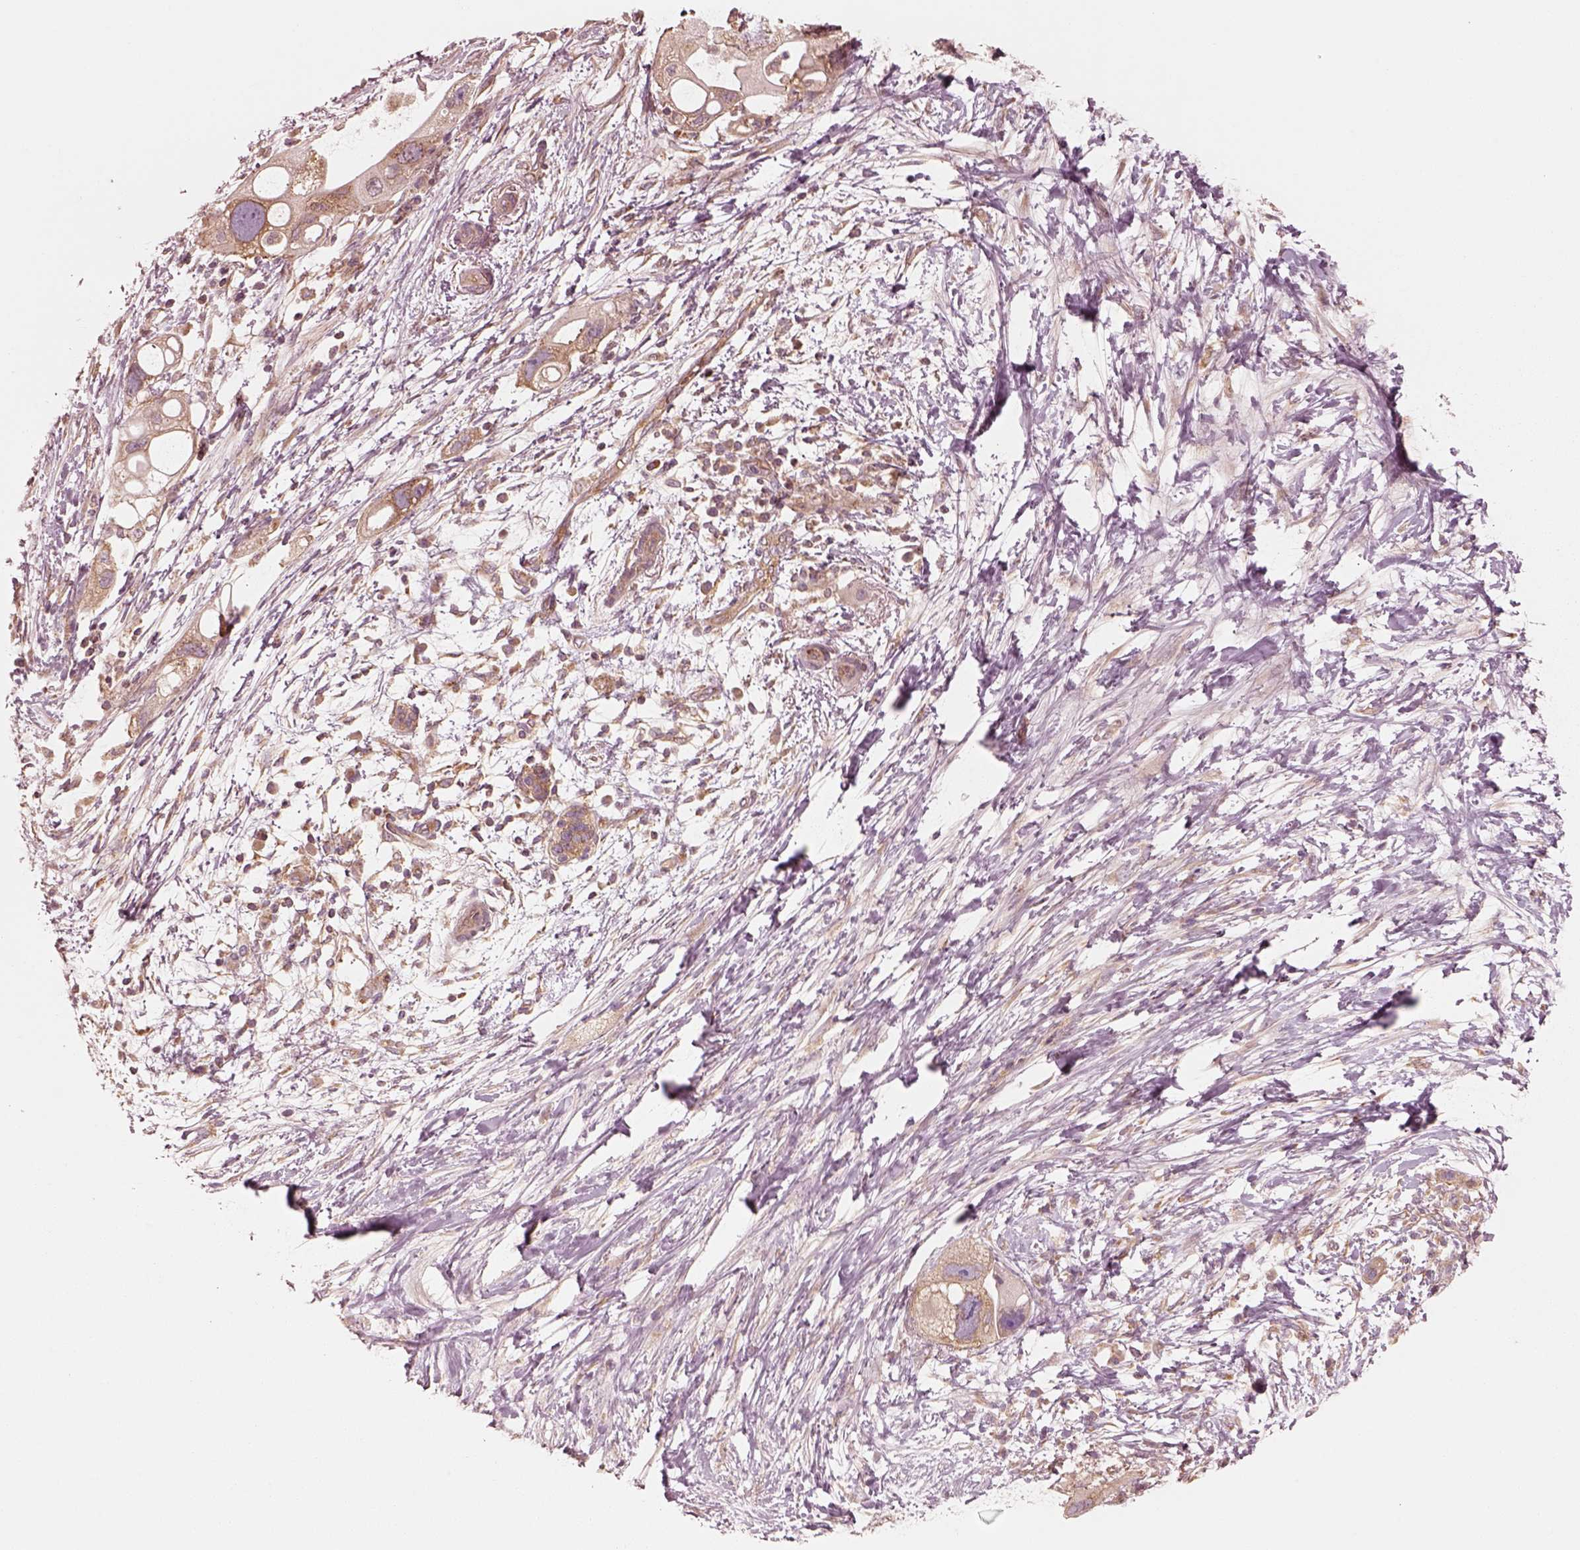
{"staining": {"intensity": "moderate", "quantity": ">75%", "location": "cytoplasmic/membranous"}, "tissue": "pancreatic cancer", "cell_type": "Tumor cells", "image_type": "cancer", "snomed": [{"axis": "morphology", "description": "Adenocarcinoma, NOS"}, {"axis": "topography", "description": "Pancreas"}], "caption": "Protein analysis of adenocarcinoma (pancreatic) tissue exhibits moderate cytoplasmic/membranous expression in approximately >75% of tumor cells.", "gene": "CNOT2", "patient": {"sex": "female", "age": 72}}